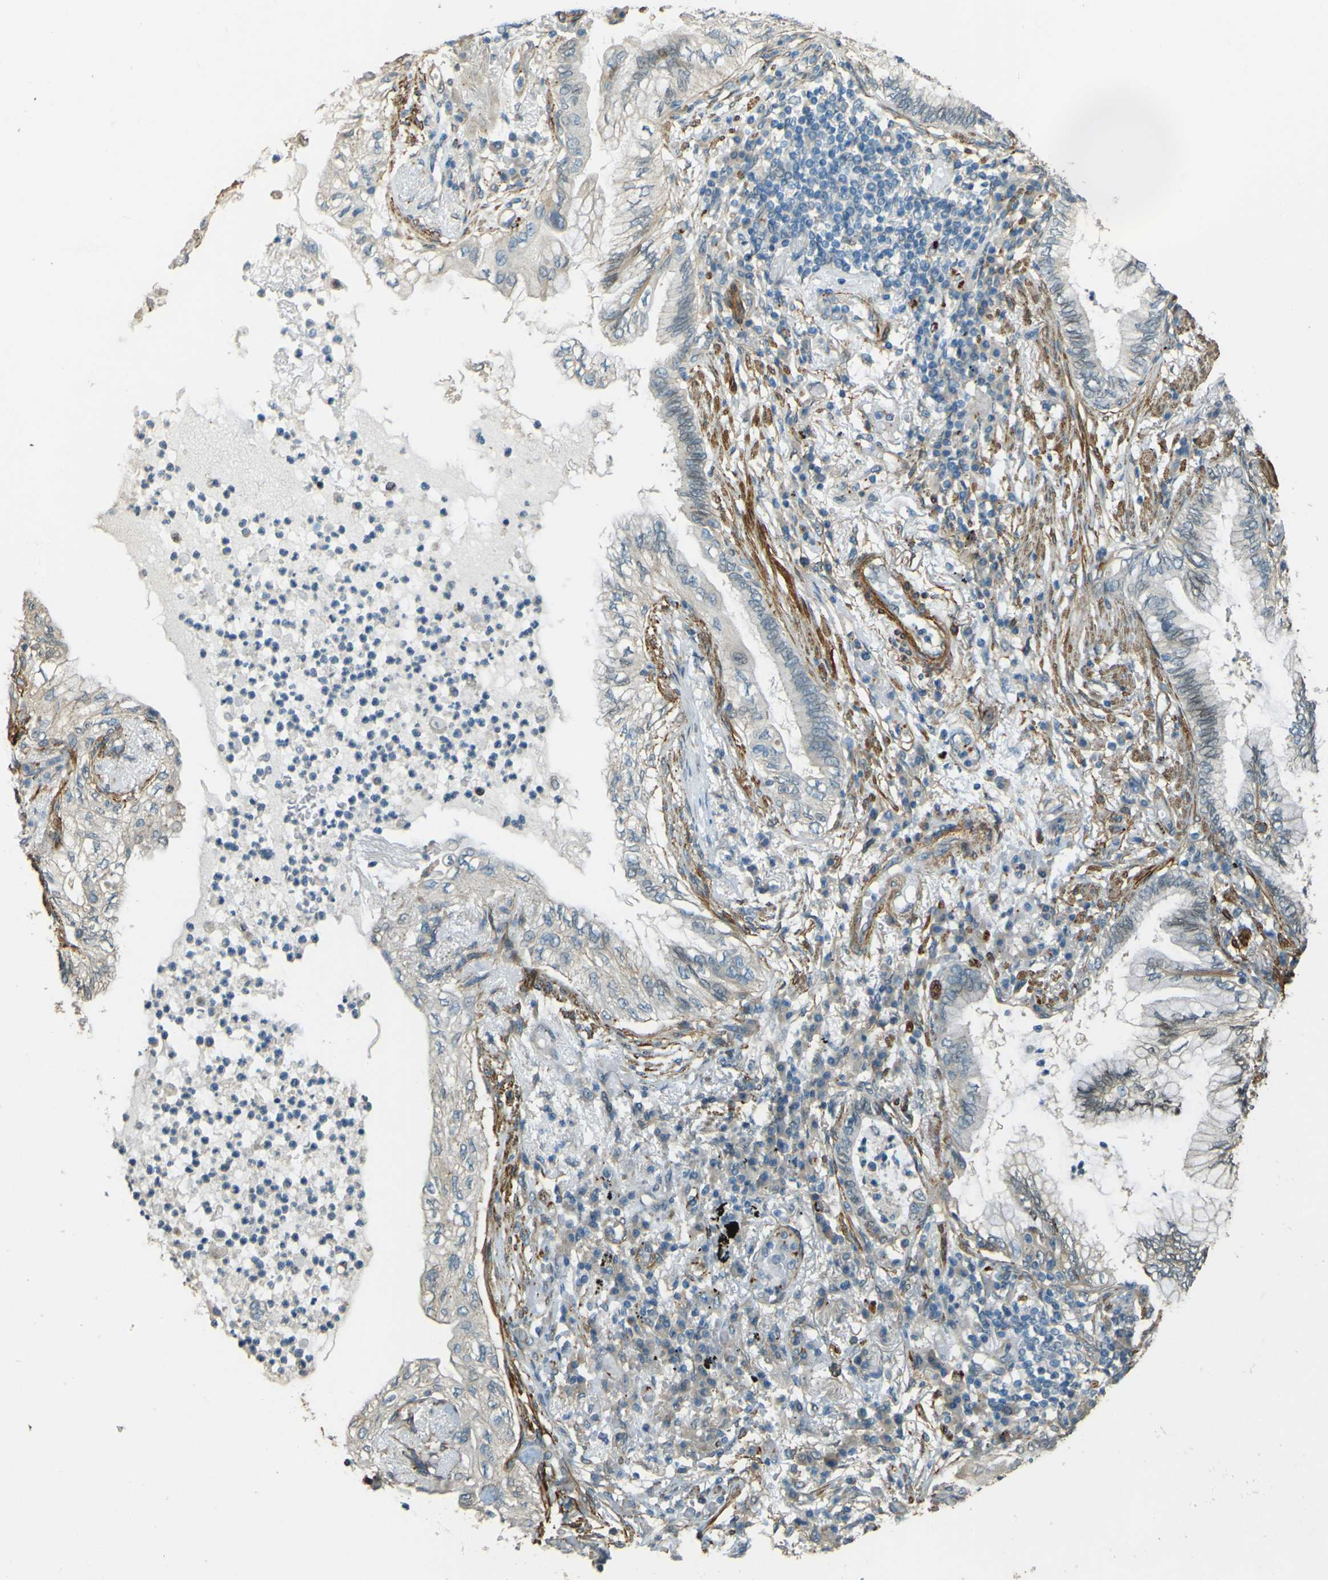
{"staining": {"intensity": "negative", "quantity": "none", "location": "none"}, "tissue": "lung cancer", "cell_type": "Tumor cells", "image_type": "cancer", "snomed": [{"axis": "morphology", "description": "Normal tissue, NOS"}, {"axis": "morphology", "description": "Adenocarcinoma, NOS"}, {"axis": "topography", "description": "Bronchus"}, {"axis": "topography", "description": "Lung"}], "caption": "DAB (3,3'-diaminobenzidine) immunohistochemical staining of human lung cancer (adenocarcinoma) shows no significant staining in tumor cells.", "gene": "NEXN", "patient": {"sex": "female", "age": 70}}